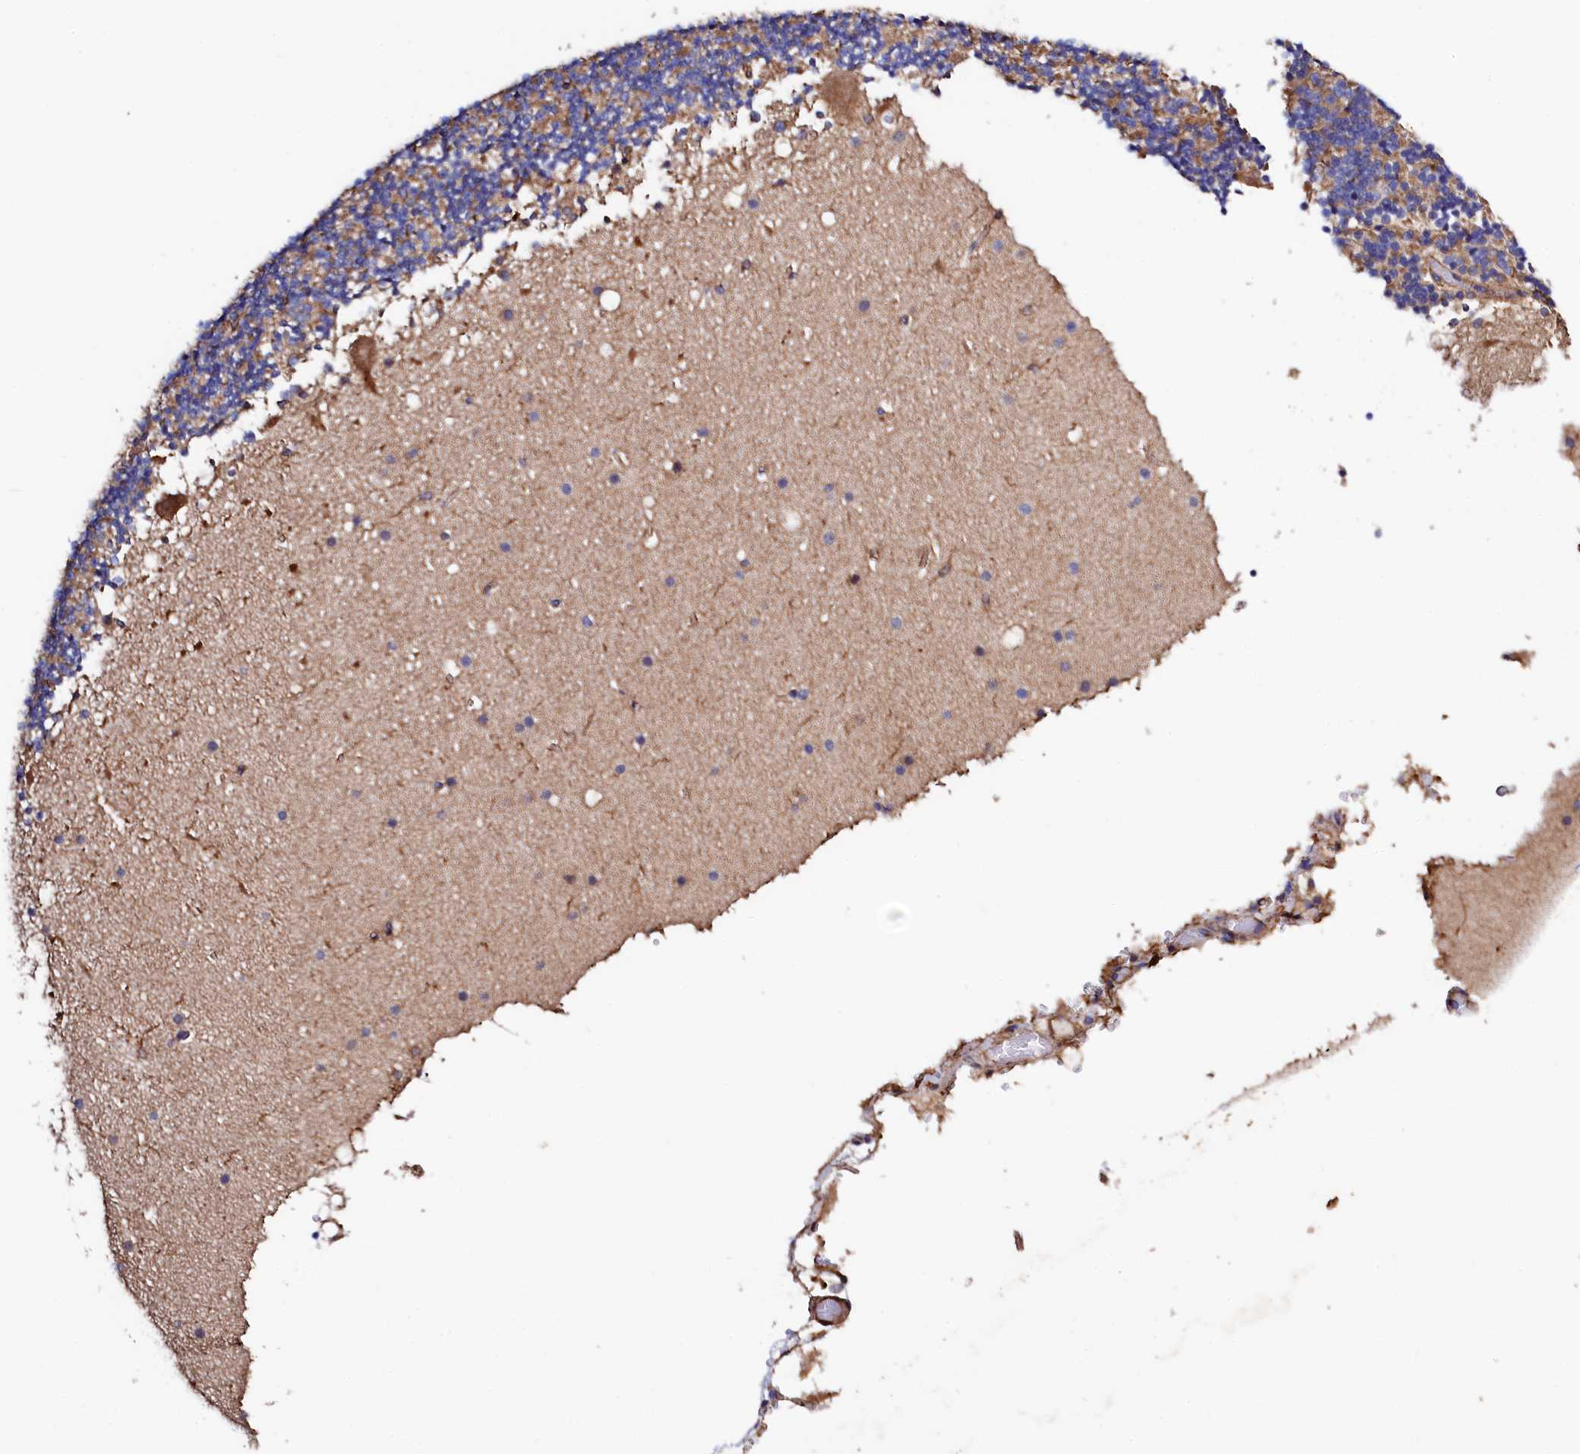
{"staining": {"intensity": "negative", "quantity": "none", "location": "none"}, "tissue": "cerebellum", "cell_type": "Cells in granular layer", "image_type": "normal", "snomed": [{"axis": "morphology", "description": "Normal tissue, NOS"}, {"axis": "topography", "description": "Cerebellum"}], "caption": "DAB (3,3'-diaminobenzidine) immunohistochemical staining of normal human cerebellum shows no significant positivity in cells in granular layer. Nuclei are stained in blue.", "gene": "STAMBPL1", "patient": {"sex": "male", "age": 57}}